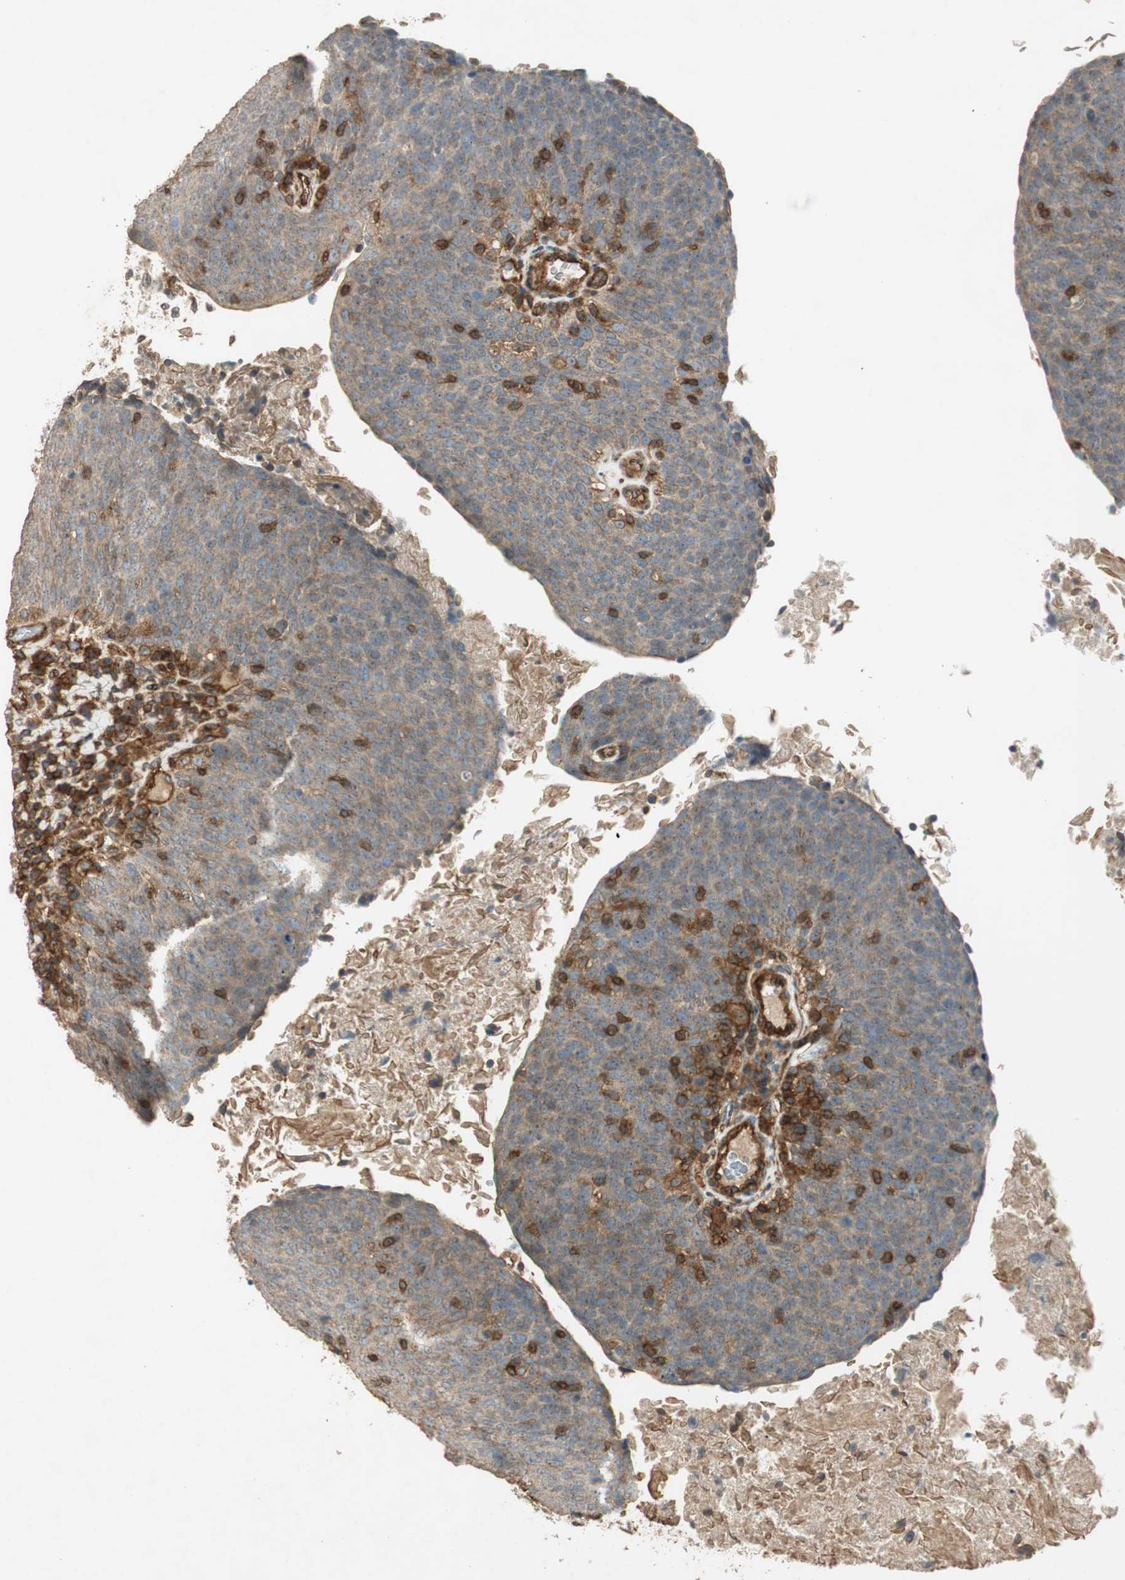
{"staining": {"intensity": "weak", "quantity": ">75%", "location": "cytoplasmic/membranous"}, "tissue": "head and neck cancer", "cell_type": "Tumor cells", "image_type": "cancer", "snomed": [{"axis": "morphology", "description": "Squamous cell carcinoma, NOS"}, {"axis": "morphology", "description": "Squamous cell carcinoma, metastatic, NOS"}, {"axis": "topography", "description": "Lymph node"}, {"axis": "topography", "description": "Head-Neck"}], "caption": "This is an image of immunohistochemistry staining of head and neck cancer (squamous cell carcinoma), which shows weak expression in the cytoplasmic/membranous of tumor cells.", "gene": "BTN3A3", "patient": {"sex": "male", "age": 62}}